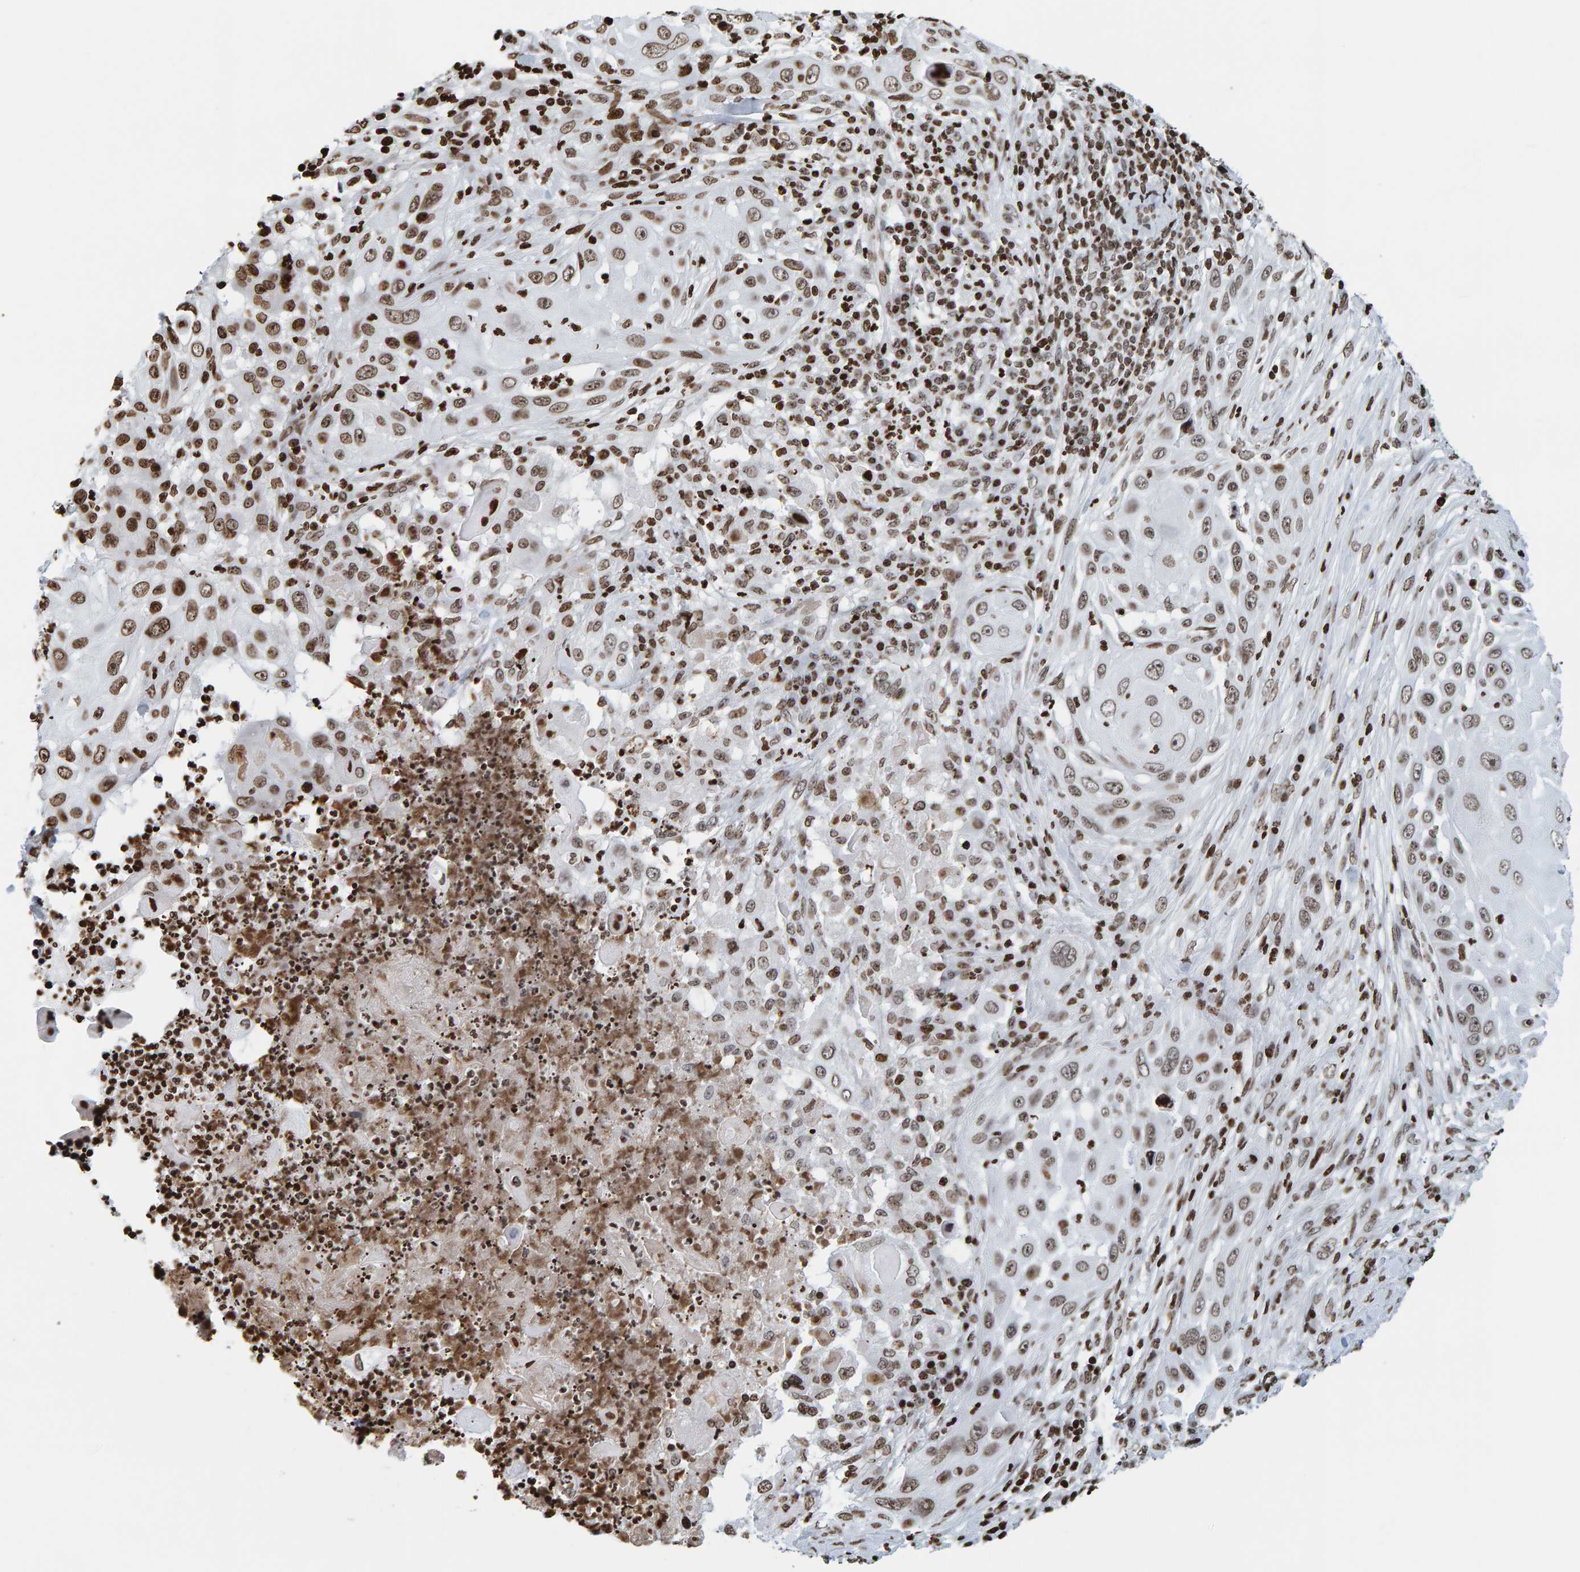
{"staining": {"intensity": "moderate", "quantity": ">75%", "location": "cytoplasmic/membranous,nuclear"}, "tissue": "skin cancer", "cell_type": "Tumor cells", "image_type": "cancer", "snomed": [{"axis": "morphology", "description": "Squamous cell carcinoma, NOS"}, {"axis": "topography", "description": "Skin"}], "caption": "A brown stain shows moderate cytoplasmic/membranous and nuclear expression of a protein in skin cancer tumor cells.", "gene": "BRF2", "patient": {"sex": "female", "age": 44}}